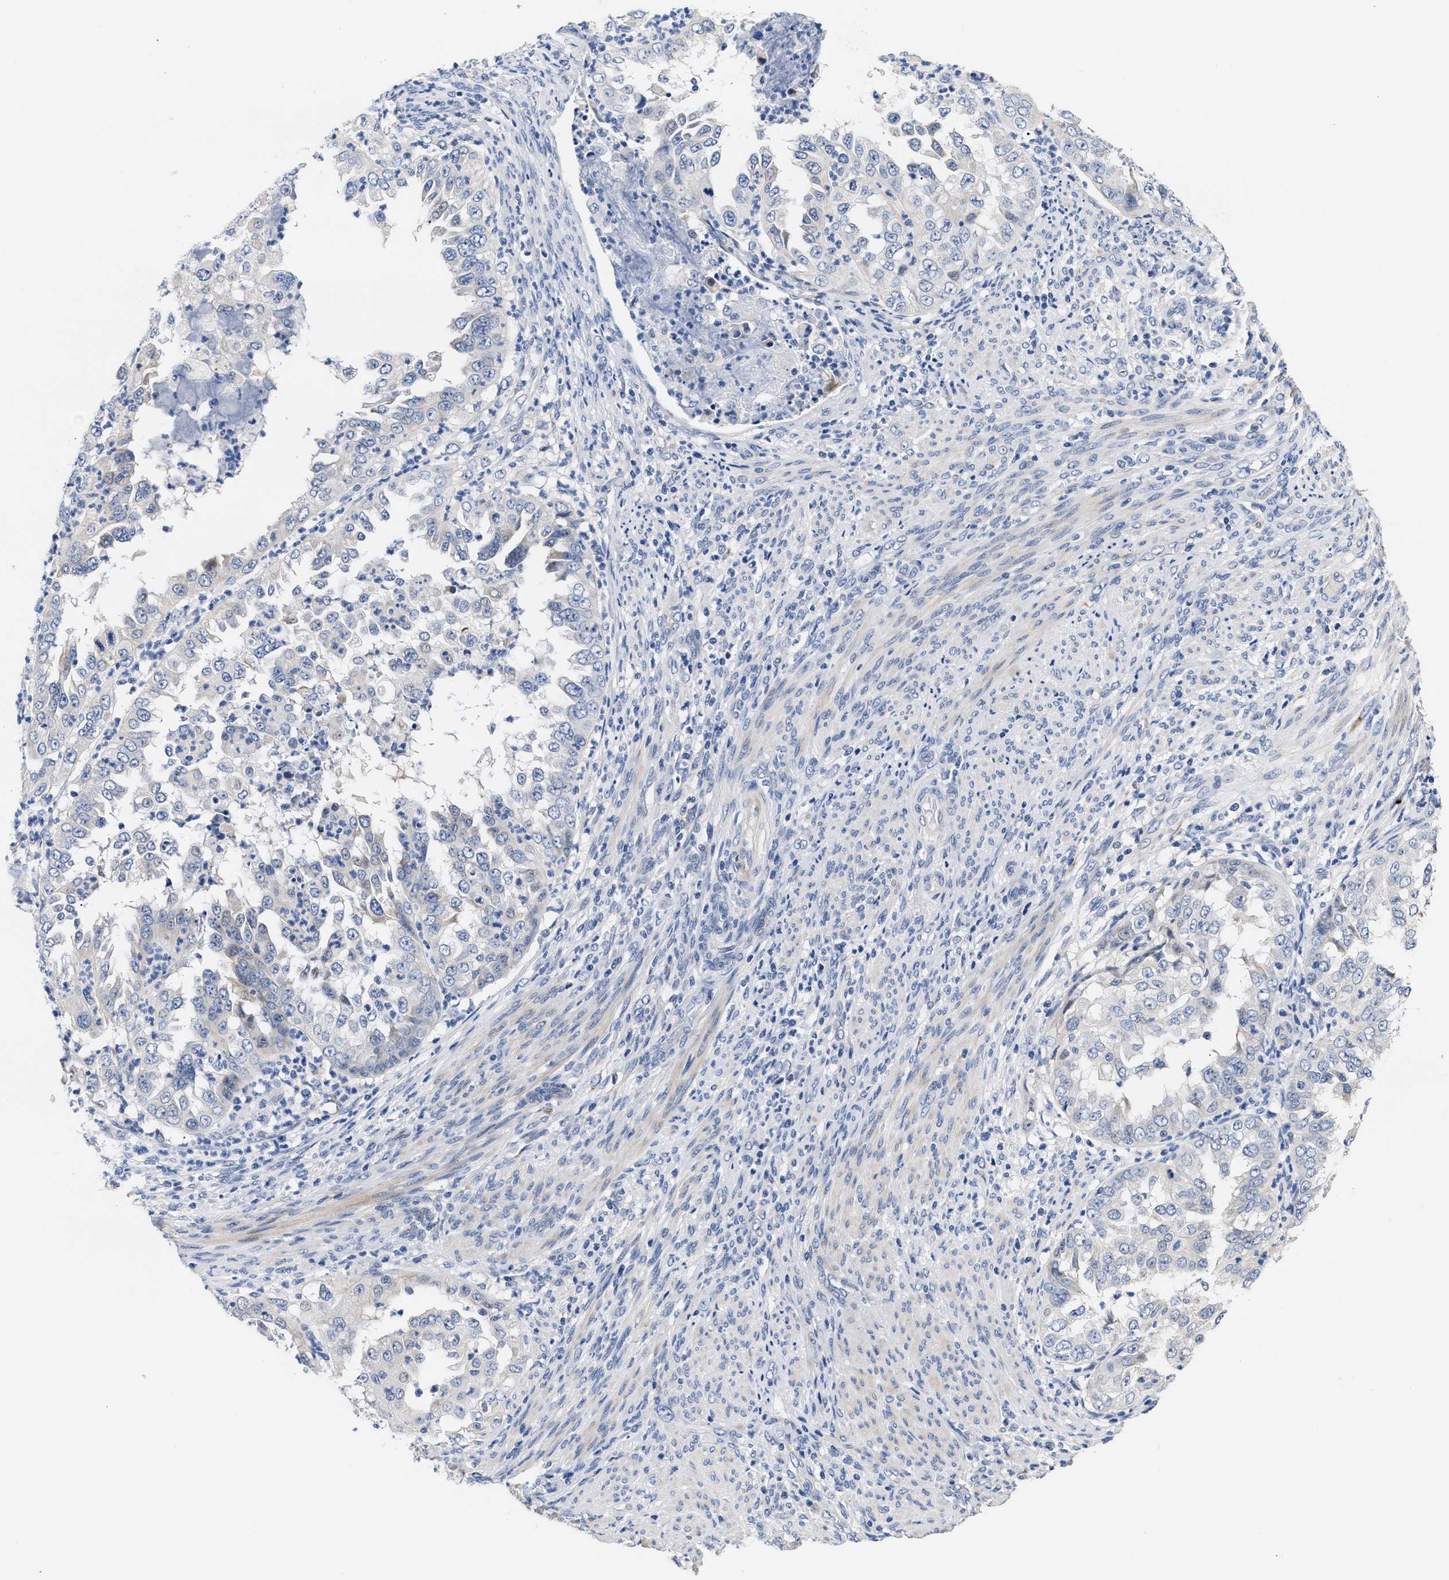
{"staining": {"intensity": "negative", "quantity": "none", "location": "none"}, "tissue": "endometrial cancer", "cell_type": "Tumor cells", "image_type": "cancer", "snomed": [{"axis": "morphology", "description": "Adenocarcinoma, NOS"}, {"axis": "topography", "description": "Endometrium"}], "caption": "Immunohistochemistry image of neoplastic tissue: endometrial cancer stained with DAB (3,3'-diaminobenzidine) displays no significant protein positivity in tumor cells. The staining is performed using DAB brown chromogen with nuclei counter-stained in using hematoxylin.", "gene": "ACTL7B", "patient": {"sex": "female", "age": 85}}